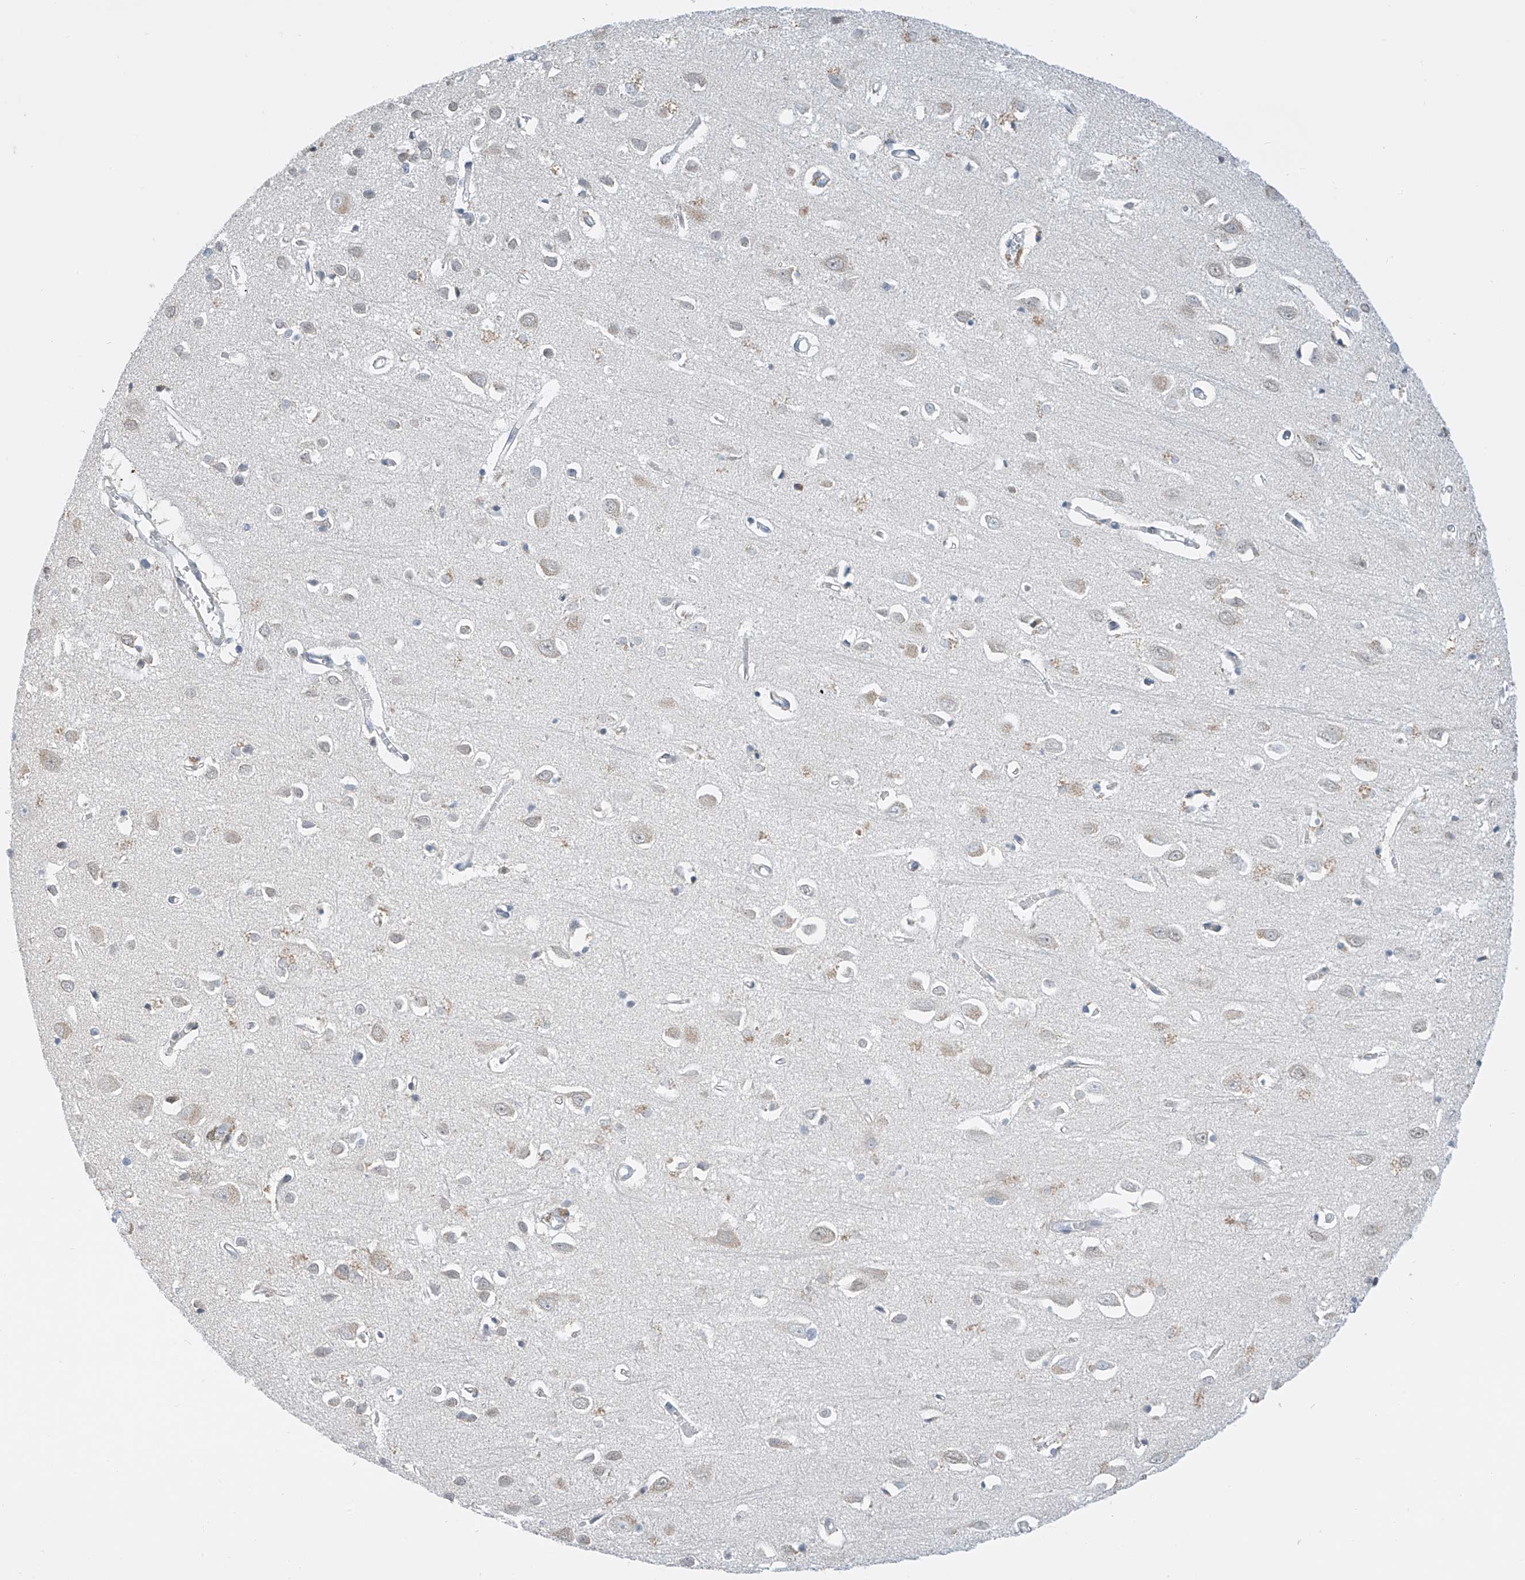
{"staining": {"intensity": "negative", "quantity": "none", "location": "none"}, "tissue": "cerebral cortex", "cell_type": "Endothelial cells", "image_type": "normal", "snomed": [{"axis": "morphology", "description": "Normal tissue, NOS"}, {"axis": "topography", "description": "Cerebral cortex"}], "caption": "Immunohistochemical staining of unremarkable human cerebral cortex shows no significant staining in endothelial cells. (DAB (3,3'-diaminobenzidine) immunohistochemistry (IHC) with hematoxylin counter stain).", "gene": "APLF", "patient": {"sex": "female", "age": 64}}